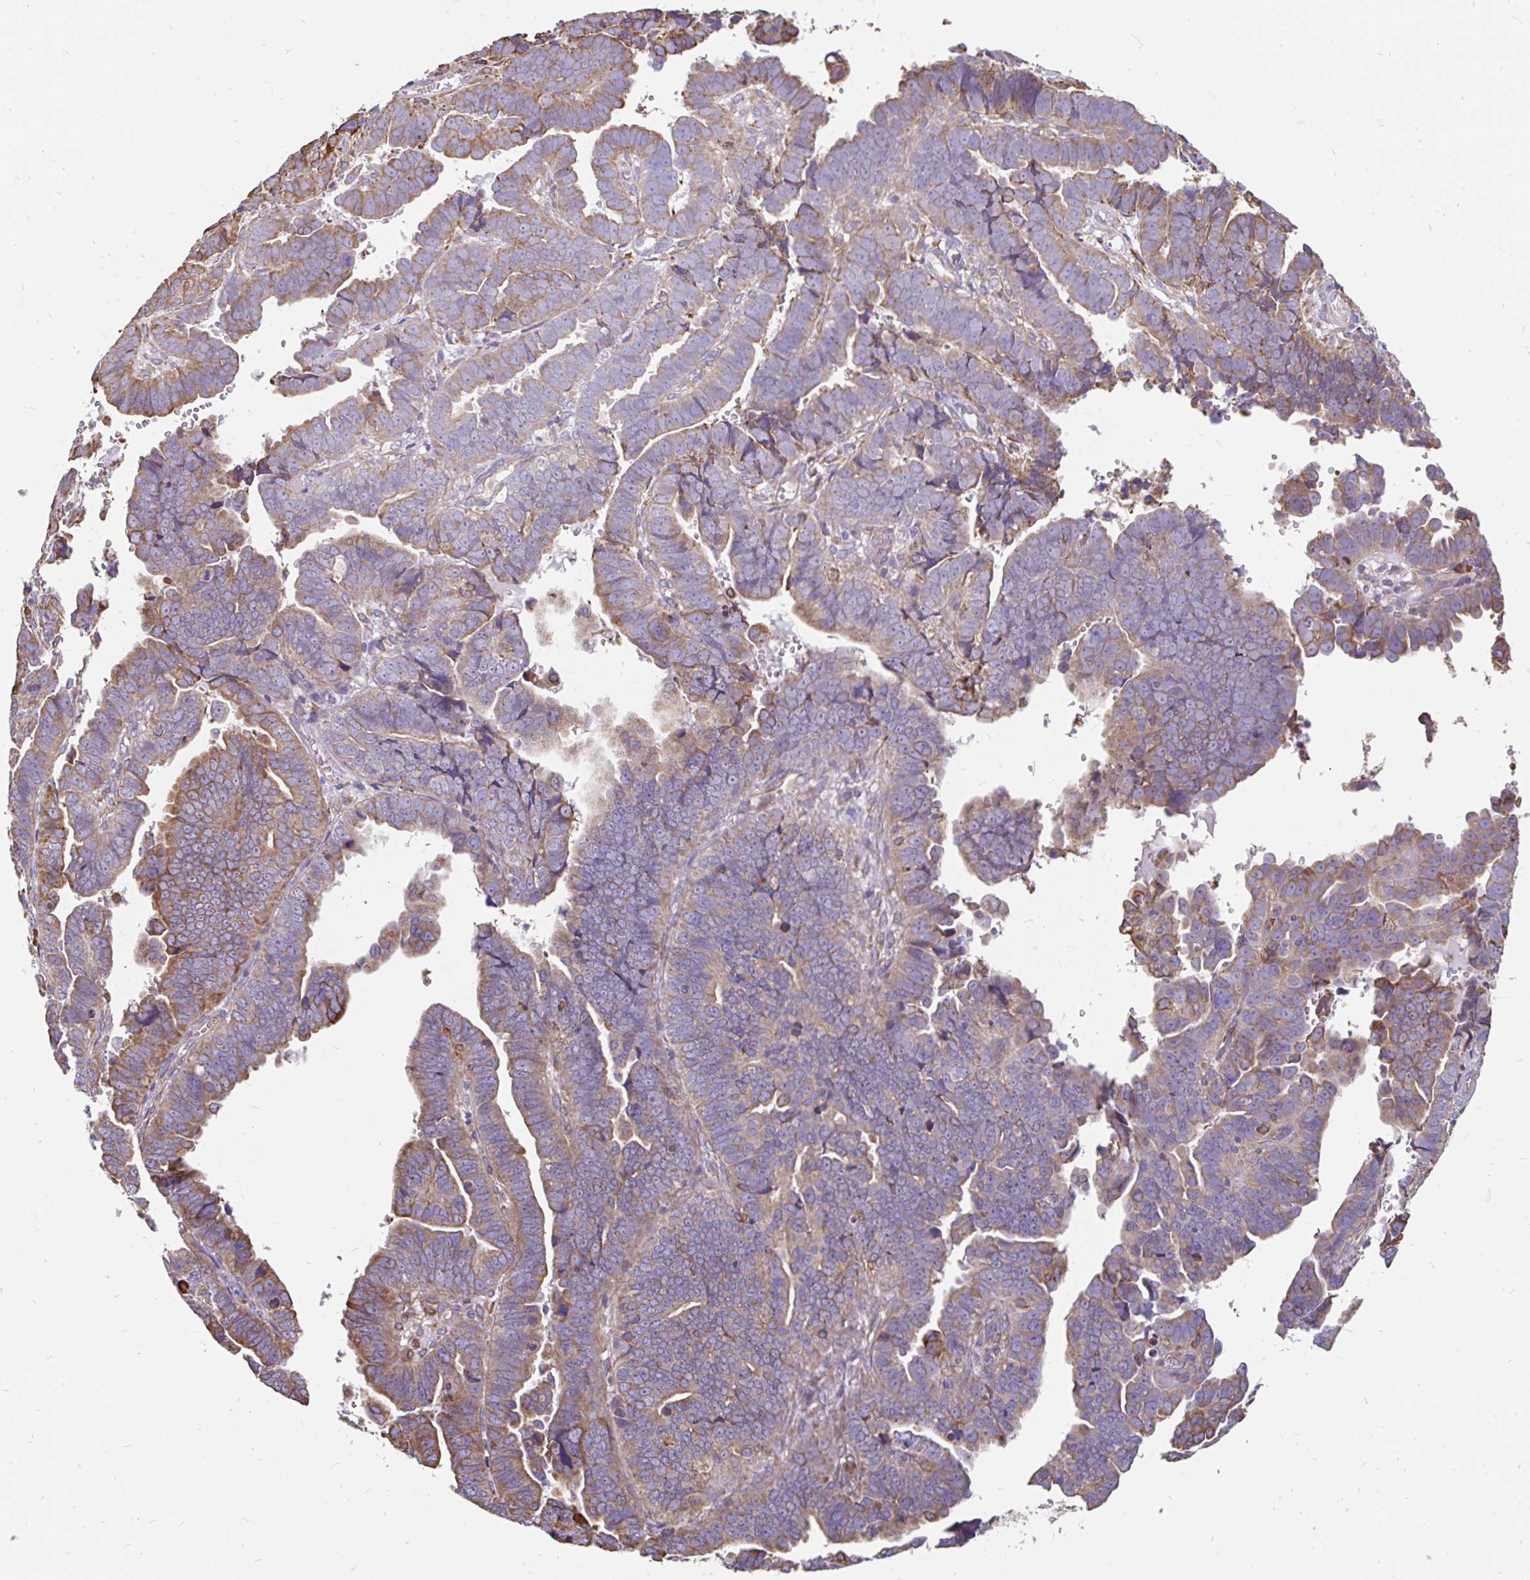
{"staining": {"intensity": "moderate", "quantity": "25%-75%", "location": "cytoplasmic/membranous"}, "tissue": "endometrial cancer", "cell_type": "Tumor cells", "image_type": "cancer", "snomed": [{"axis": "morphology", "description": "Adenocarcinoma, NOS"}, {"axis": "topography", "description": "Endometrium"}], "caption": "High-magnification brightfield microscopy of endometrial cancer stained with DAB (3,3'-diaminobenzidine) (brown) and counterstained with hematoxylin (blue). tumor cells exhibit moderate cytoplasmic/membranous positivity is appreciated in approximately25%-75% of cells. (DAB (3,3'-diaminobenzidine) = brown stain, brightfield microscopy at high magnification).", "gene": "EML5", "patient": {"sex": "female", "age": 75}}